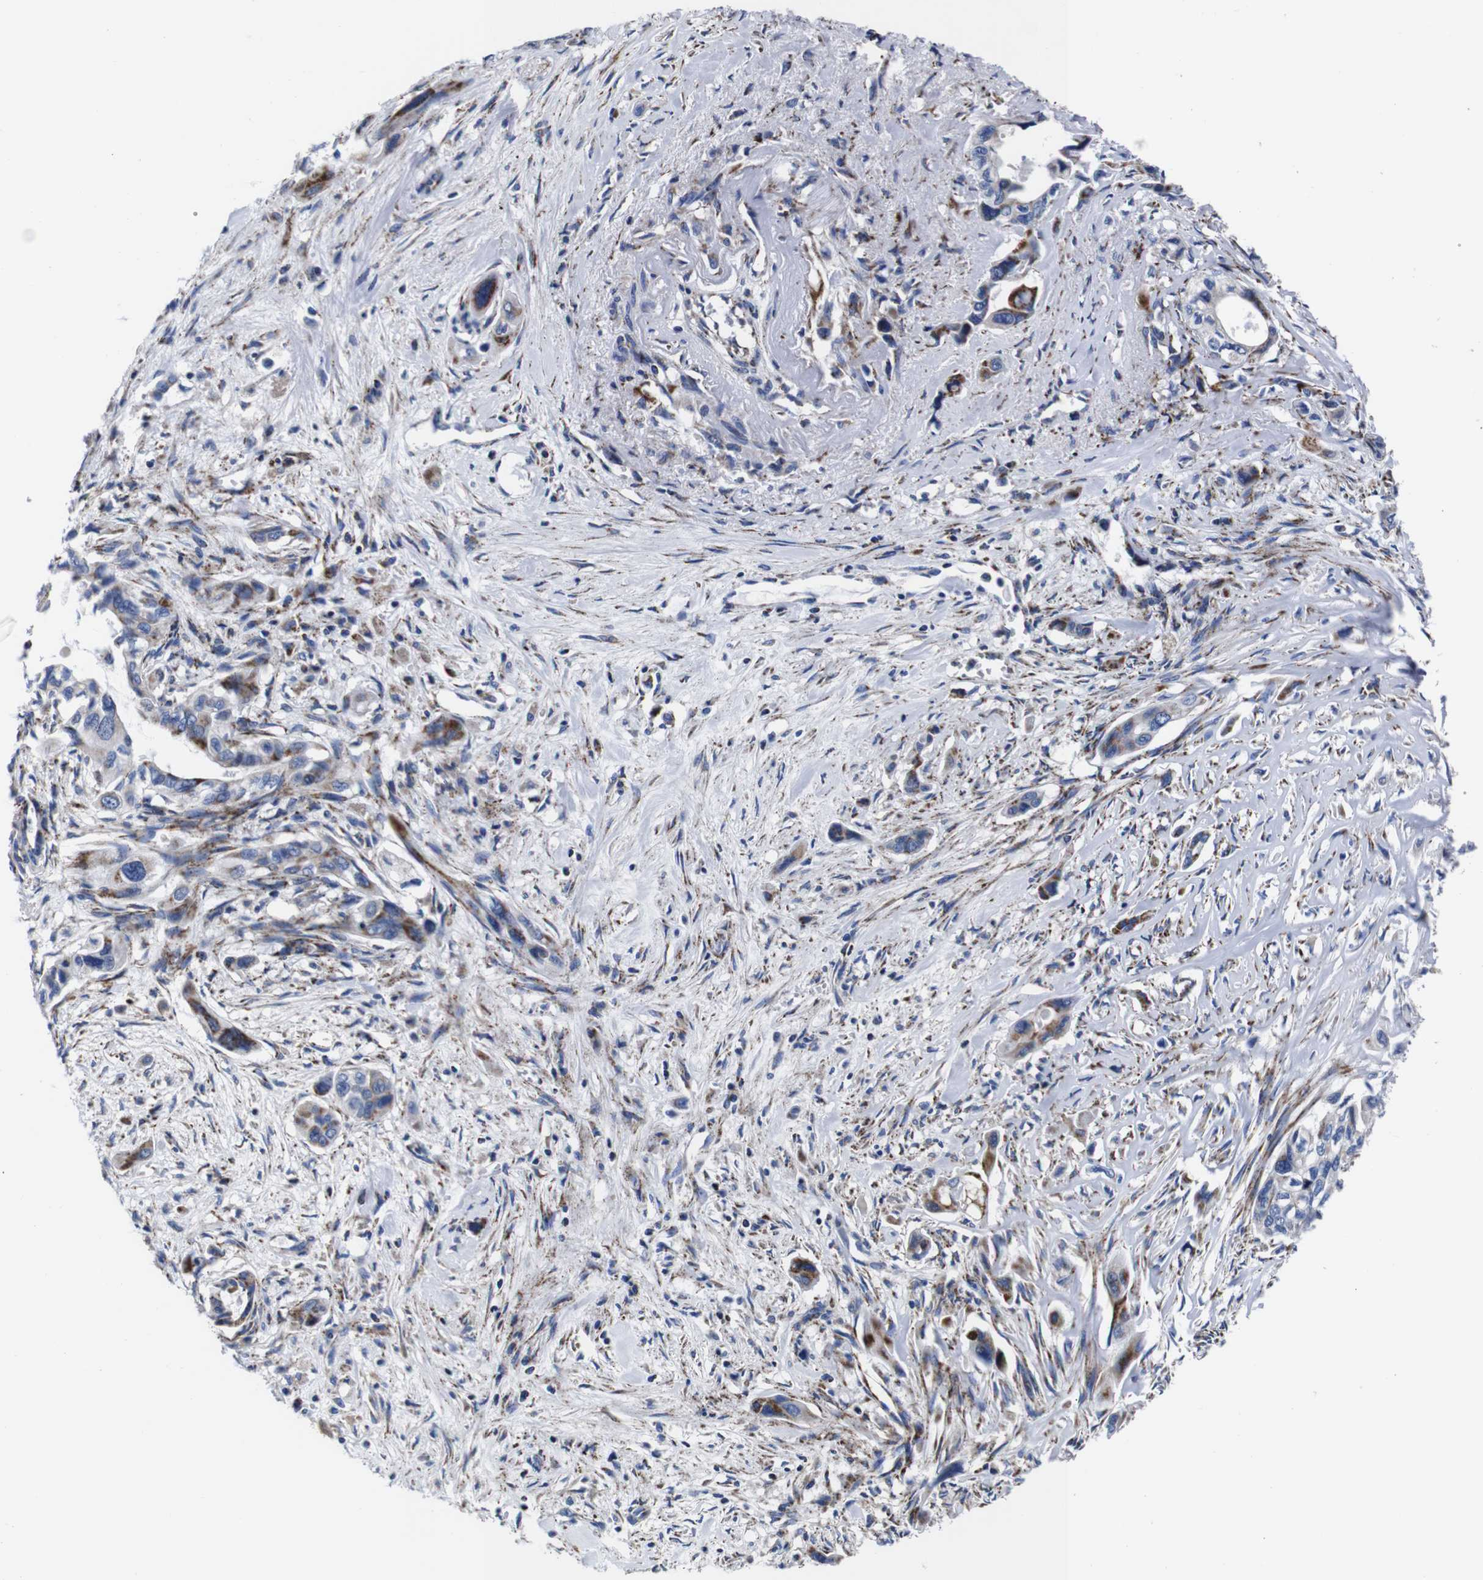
{"staining": {"intensity": "moderate", "quantity": "<25%", "location": "cytoplasmic/membranous"}, "tissue": "pancreatic cancer", "cell_type": "Tumor cells", "image_type": "cancer", "snomed": [{"axis": "morphology", "description": "Adenocarcinoma, NOS"}, {"axis": "topography", "description": "Pancreas"}], "caption": "Approximately <25% of tumor cells in pancreatic cancer (adenocarcinoma) exhibit moderate cytoplasmic/membranous protein staining as visualized by brown immunohistochemical staining.", "gene": "FKBP9", "patient": {"sex": "male", "age": 73}}